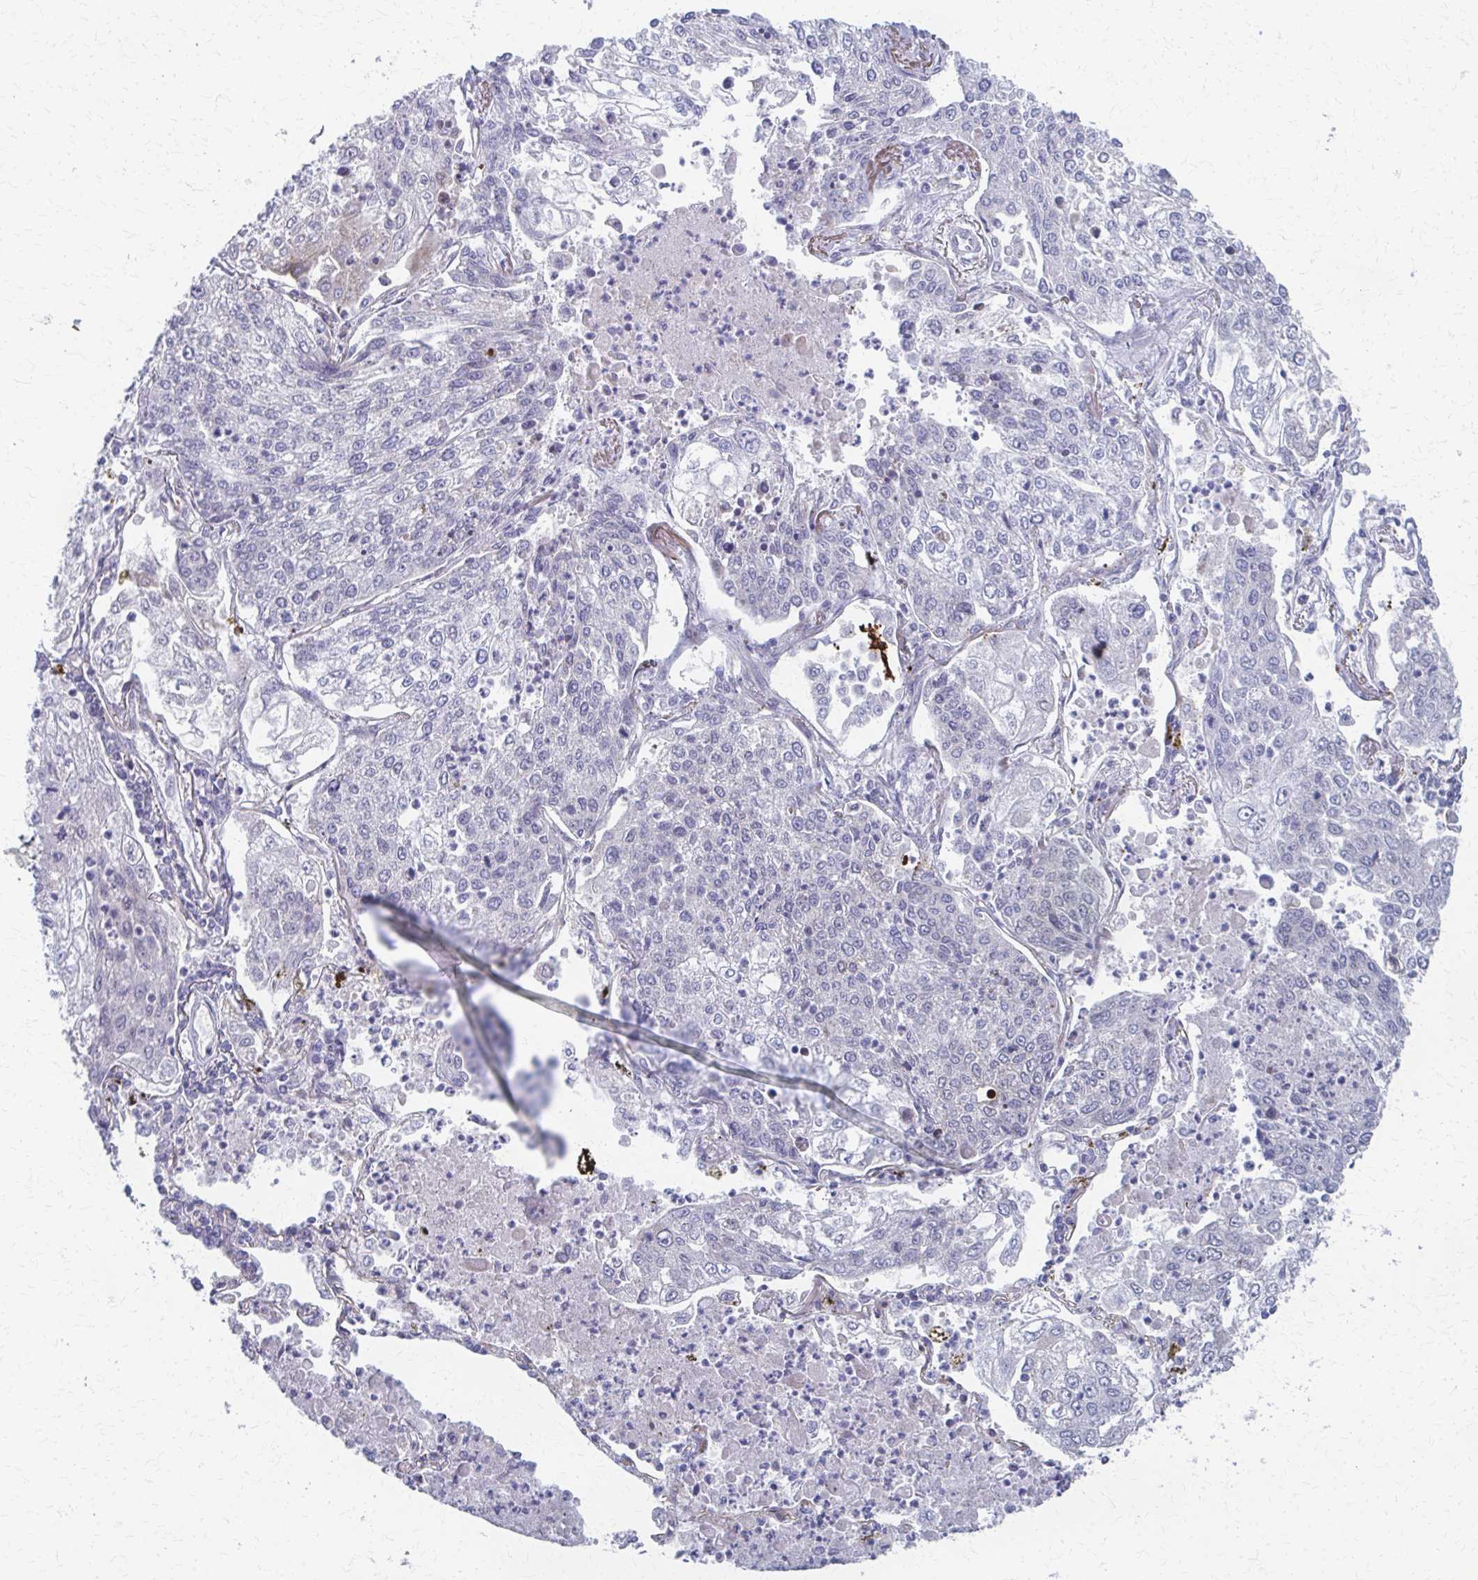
{"staining": {"intensity": "negative", "quantity": "none", "location": "none"}, "tissue": "lung cancer", "cell_type": "Tumor cells", "image_type": "cancer", "snomed": [{"axis": "morphology", "description": "Squamous cell carcinoma, NOS"}, {"axis": "topography", "description": "Lung"}], "caption": "The histopathology image demonstrates no significant expression in tumor cells of lung squamous cell carcinoma.", "gene": "FAHD1", "patient": {"sex": "male", "age": 74}}